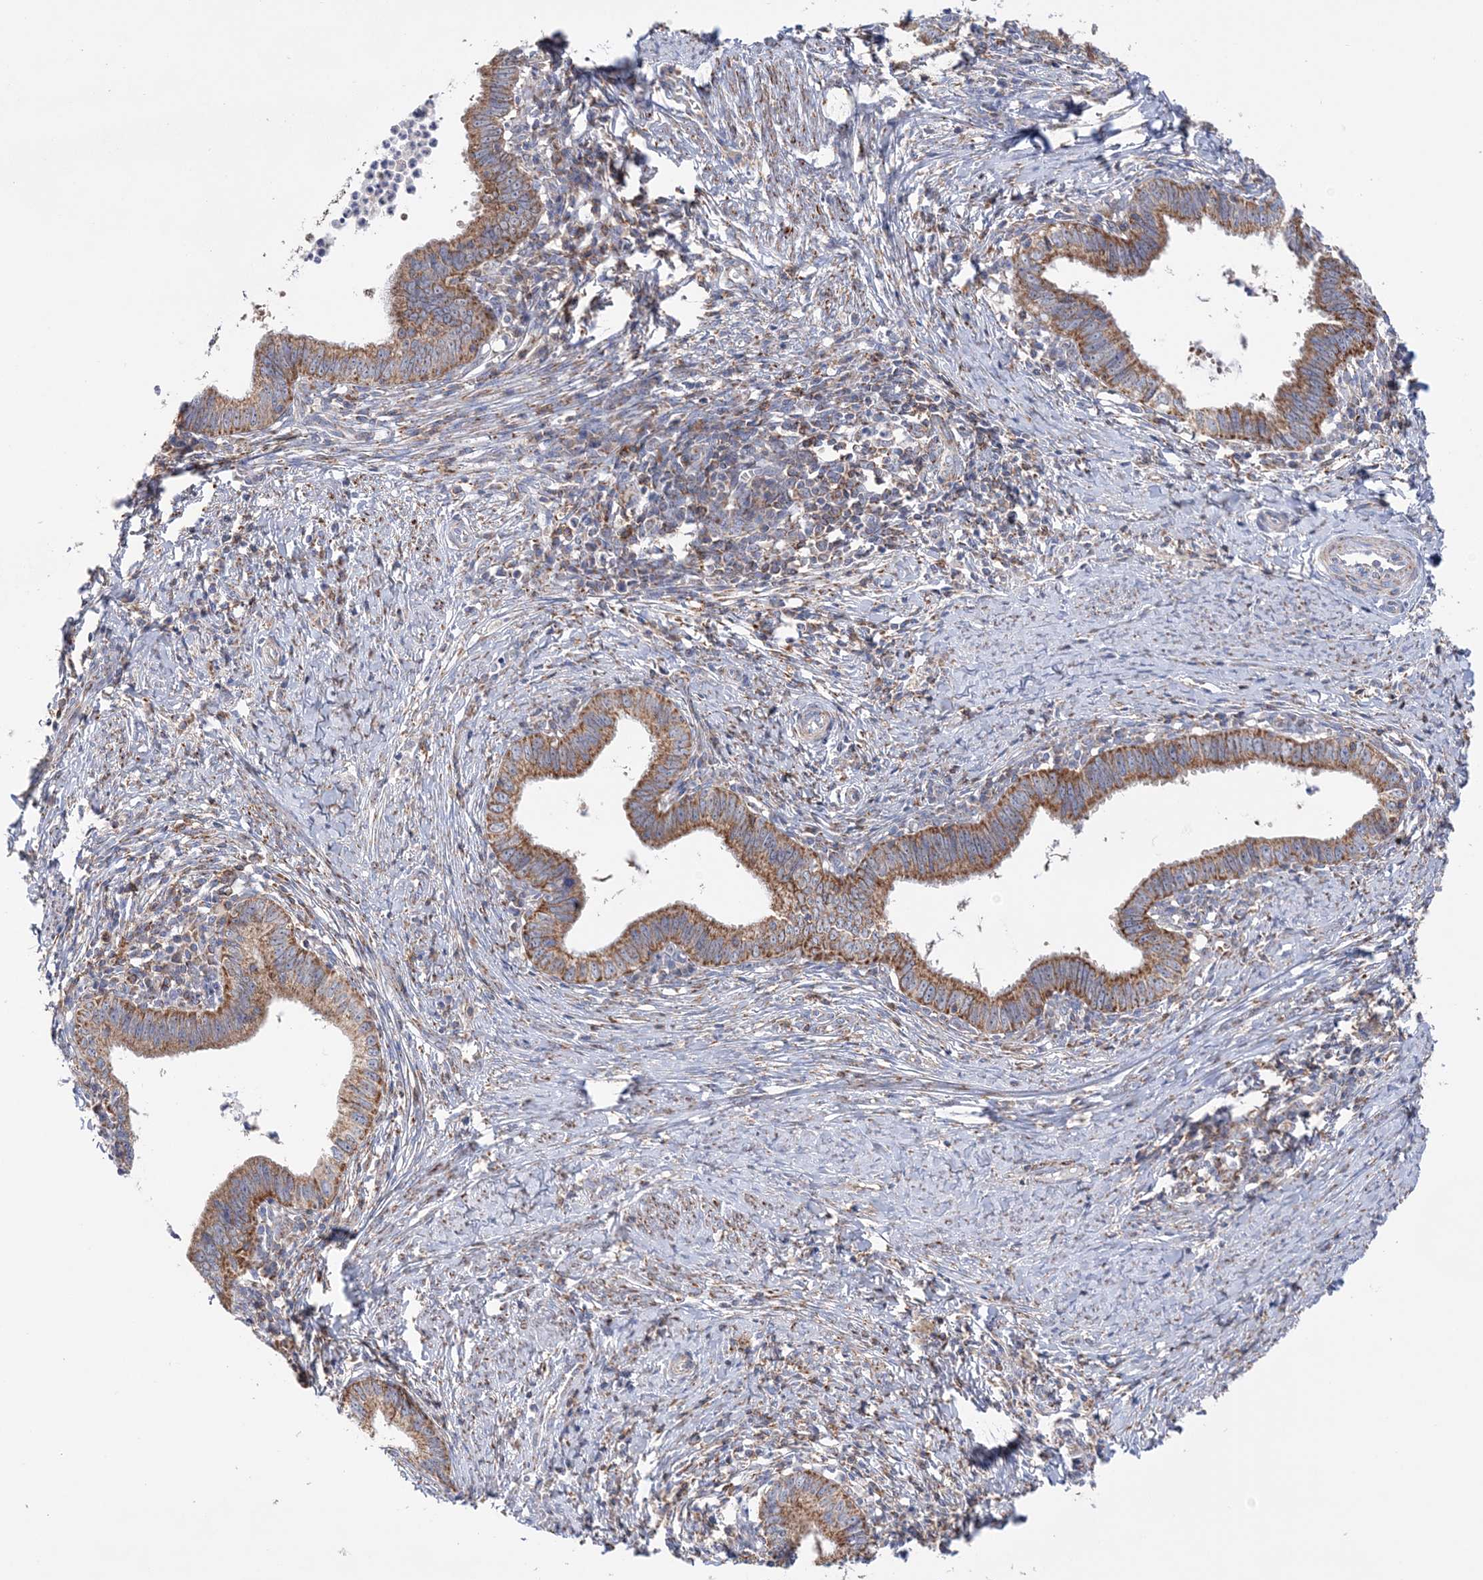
{"staining": {"intensity": "moderate", "quantity": ">75%", "location": "cytoplasmic/membranous"}, "tissue": "cervical cancer", "cell_type": "Tumor cells", "image_type": "cancer", "snomed": [{"axis": "morphology", "description": "Adenocarcinoma, NOS"}, {"axis": "topography", "description": "Cervix"}], "caption": "Immunohistochemical staining of cervical cancer demonstrates moderate cytoplasmic/membranous protein staining in approximately >75% of tumor cells. (DAB IHC with brightfield microscopy, high magnification).", "gene": "TTC32", "patient": {"sex": "female", "age": 36}}